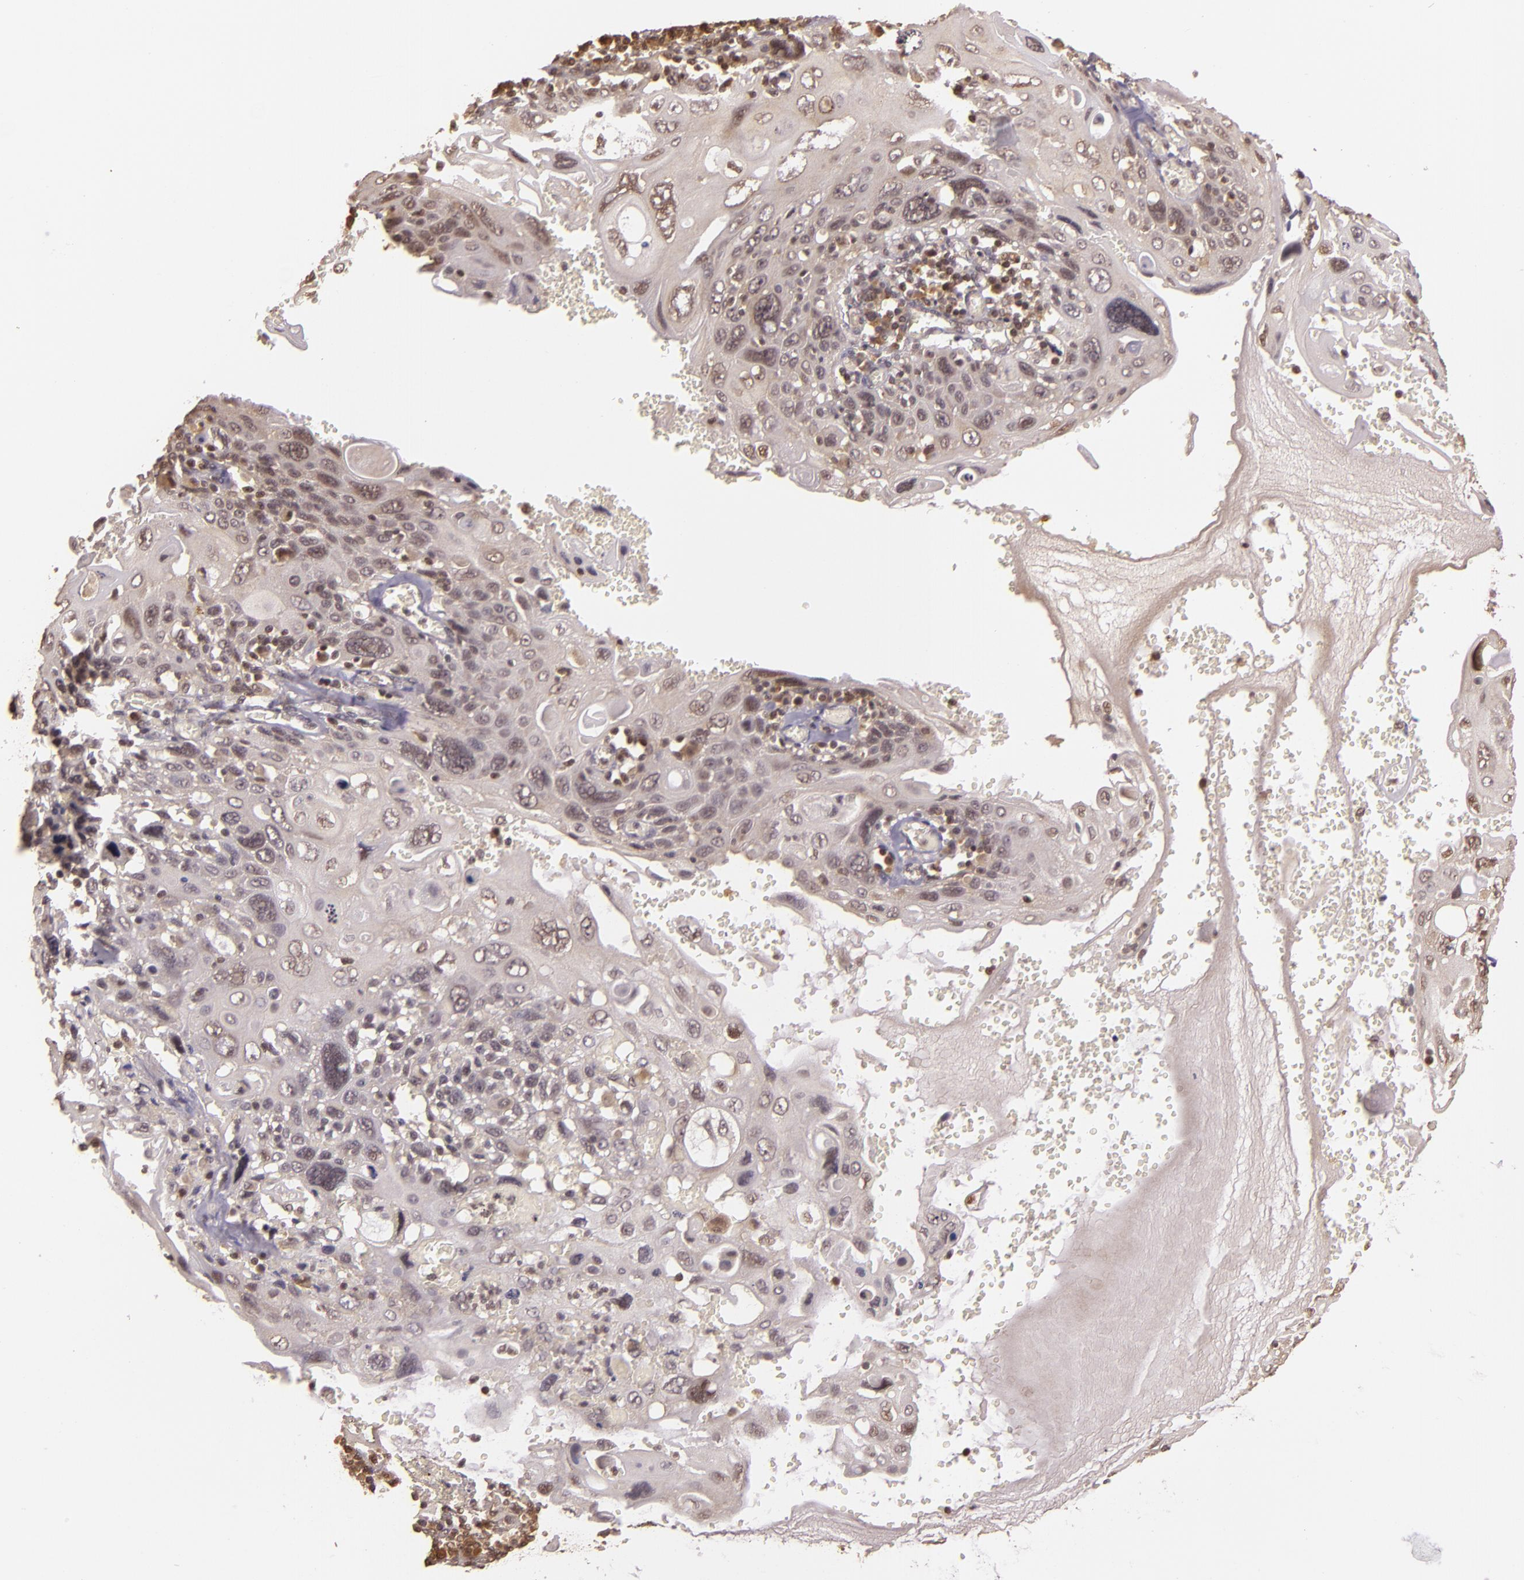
{"staining": {"intensity": "weak", "quantity": "25%-75%", "location": "cytoplasmic/membranous,nuclear"}, "tissue": "cervical cancer", "cell_type": "Tumor cells", "image_type": "cancer", "snomed": [{"axis": "morphology", "description": "Squamous cell carcinoma, NOS"}, {"axis": "topography", "description": "Cervix"}], "caption": "Cervical cancer stained for a protein displays weak cytoplasmic/membranous and nuclear positivity in tumor cells.", "gene": "TXNRD2", "patient": {"sex": "female", "age": 54}}